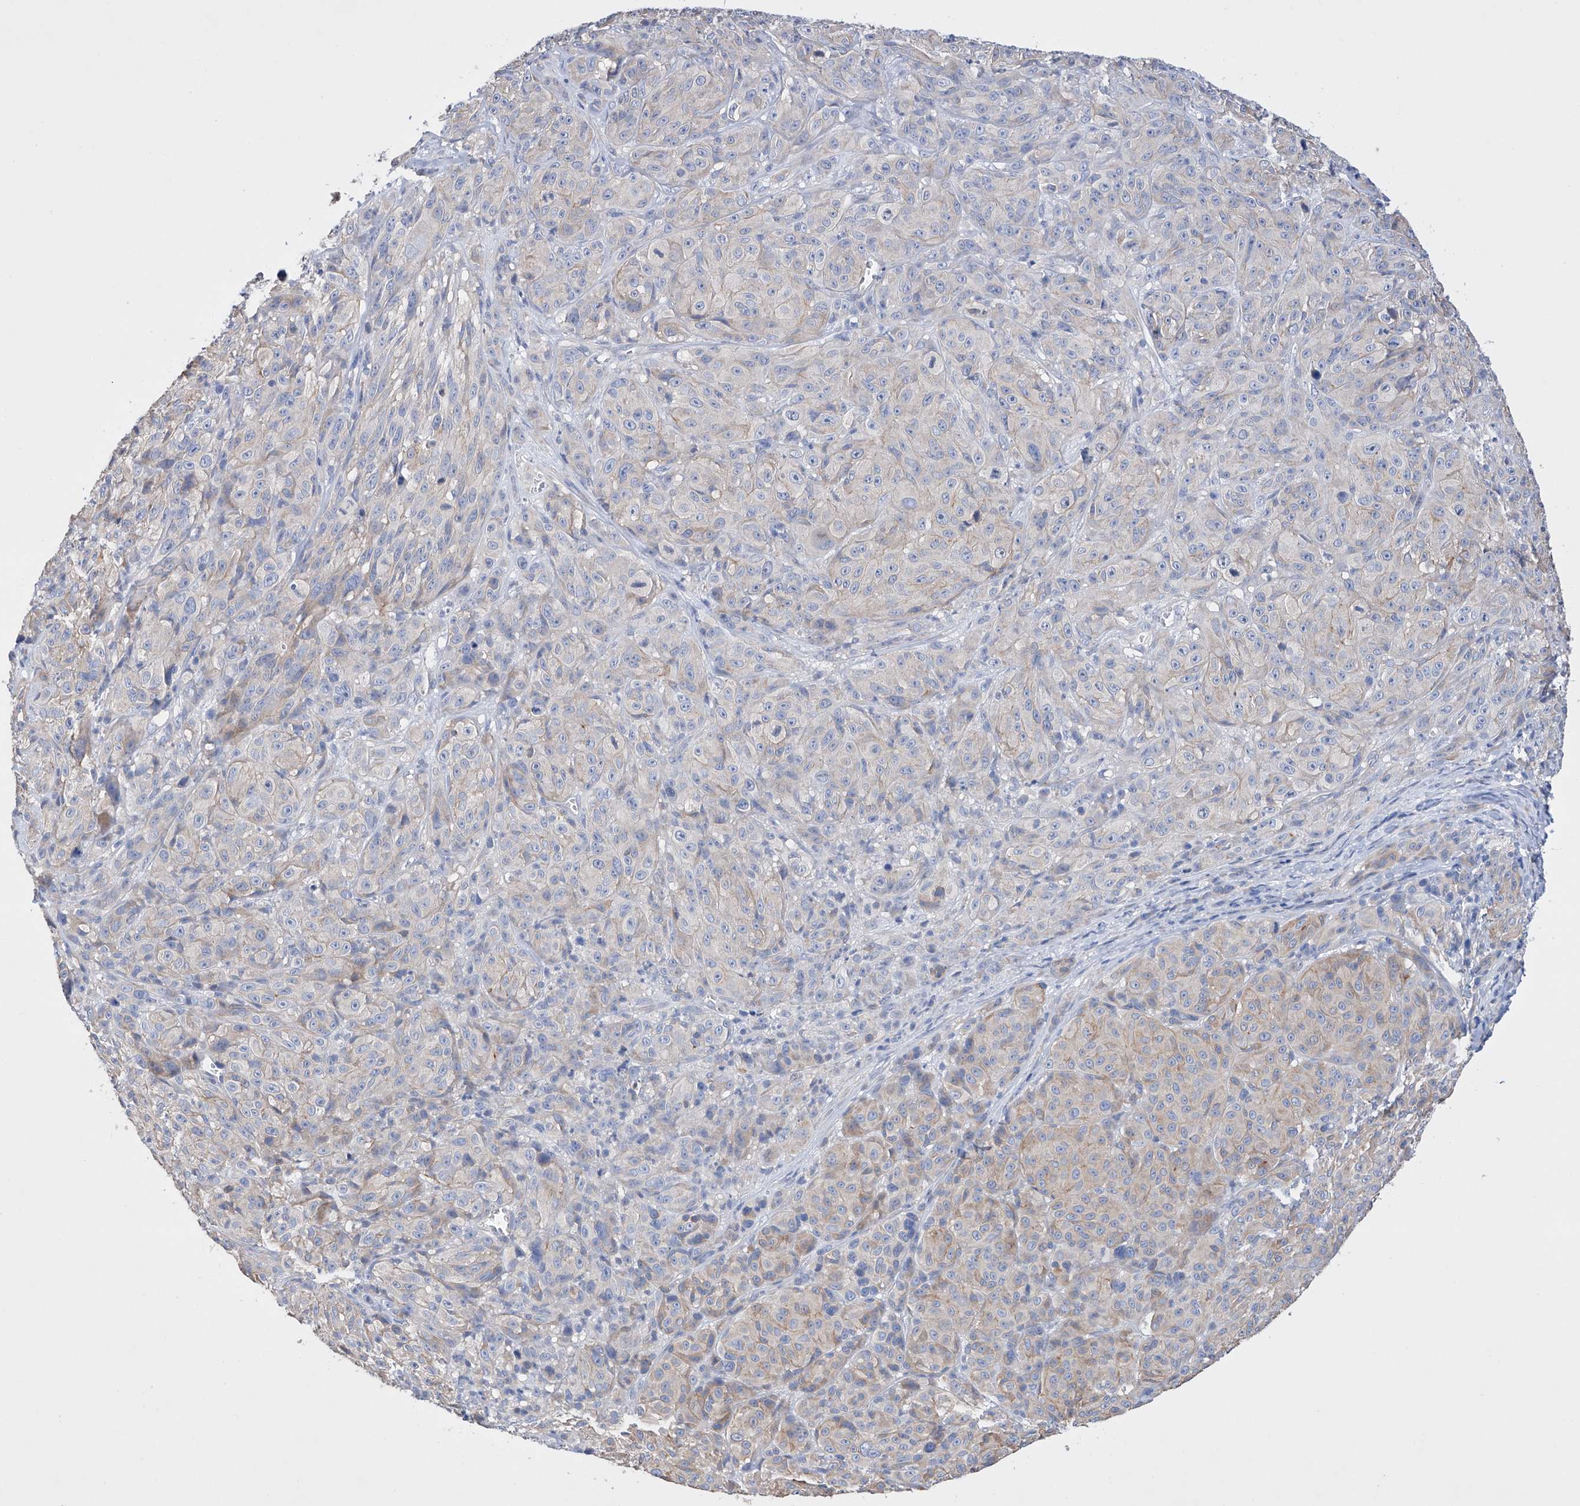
{"staining": {"intensity": "weak", "quantity": "<25%", "location": "cytoplasmic/membranous"}, "tissue": "melanoma", "cell_type": "Tumor cells", "image_type": "cancer", "snomed": [{"axis": "morphology", "description": "Malignant melanoma, NOS"}, {"axis": "topography", "description": "Skin"}], "caption": "This is an immunohistochemistry (IHC) photomicrograph of human melanoma. There is no staining in tumor cells.", "gene": "AFG1L", "patient": {"sex": "male", "age": 73}}